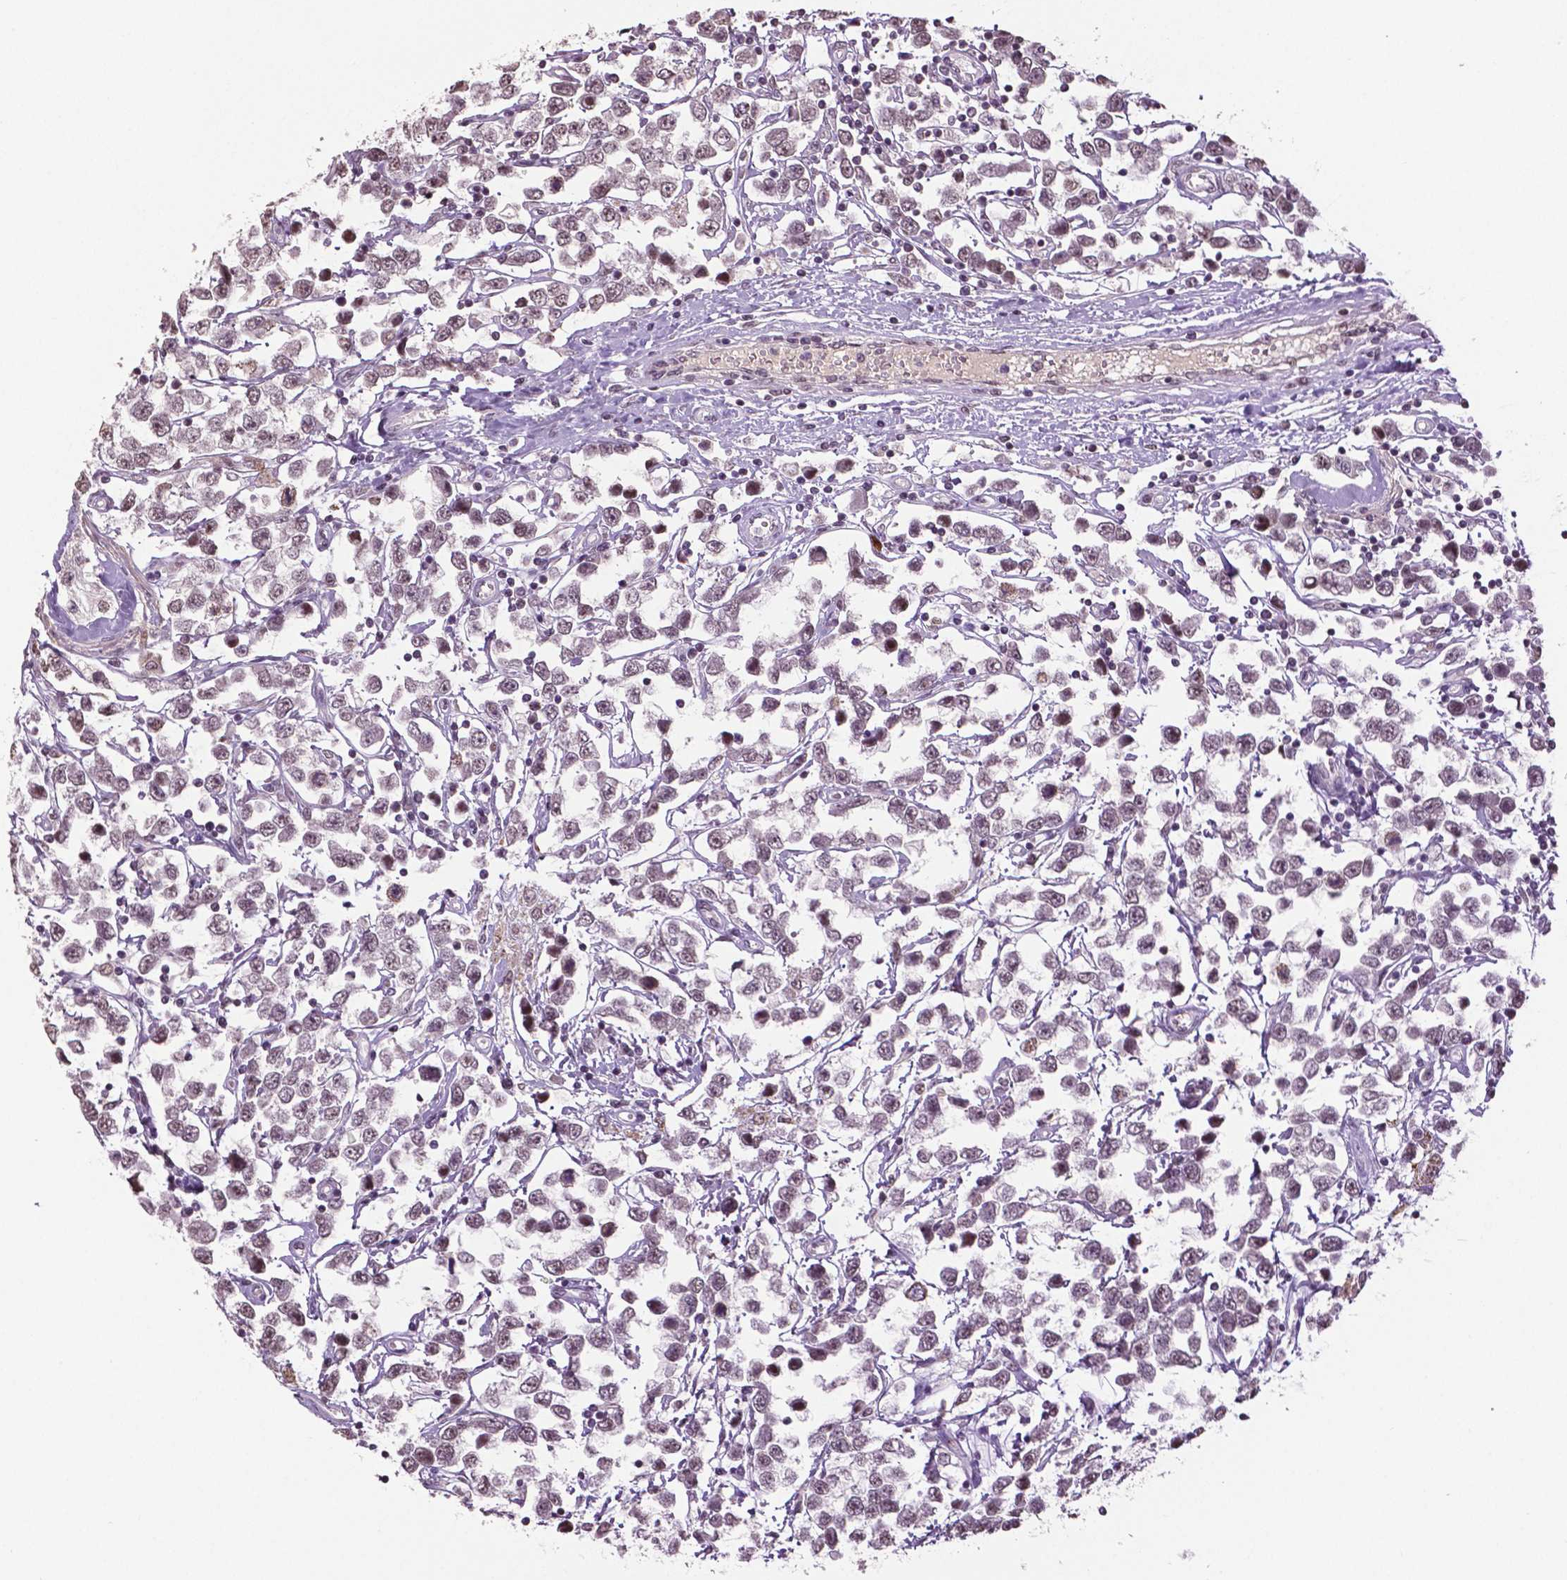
{"staining": {"intensity": "negative", "quantity": "none", "location": "none"}, "tissue": "testis cancer", "cell_type": "Tumor cells", "image_type": "cancer", "snomed": [{"axis": "morphology", "description": "Seminoma, NOS"}, {"axis": "topography", "description": "Testis"}], "caption": "An immunohistochemistry (IHC) micrograph of testis seminoma is shown. There is no staining in tumor cells of testis seminoma.", "gene": "DLX5", "patient": {"sex": "male", "age": 34}}